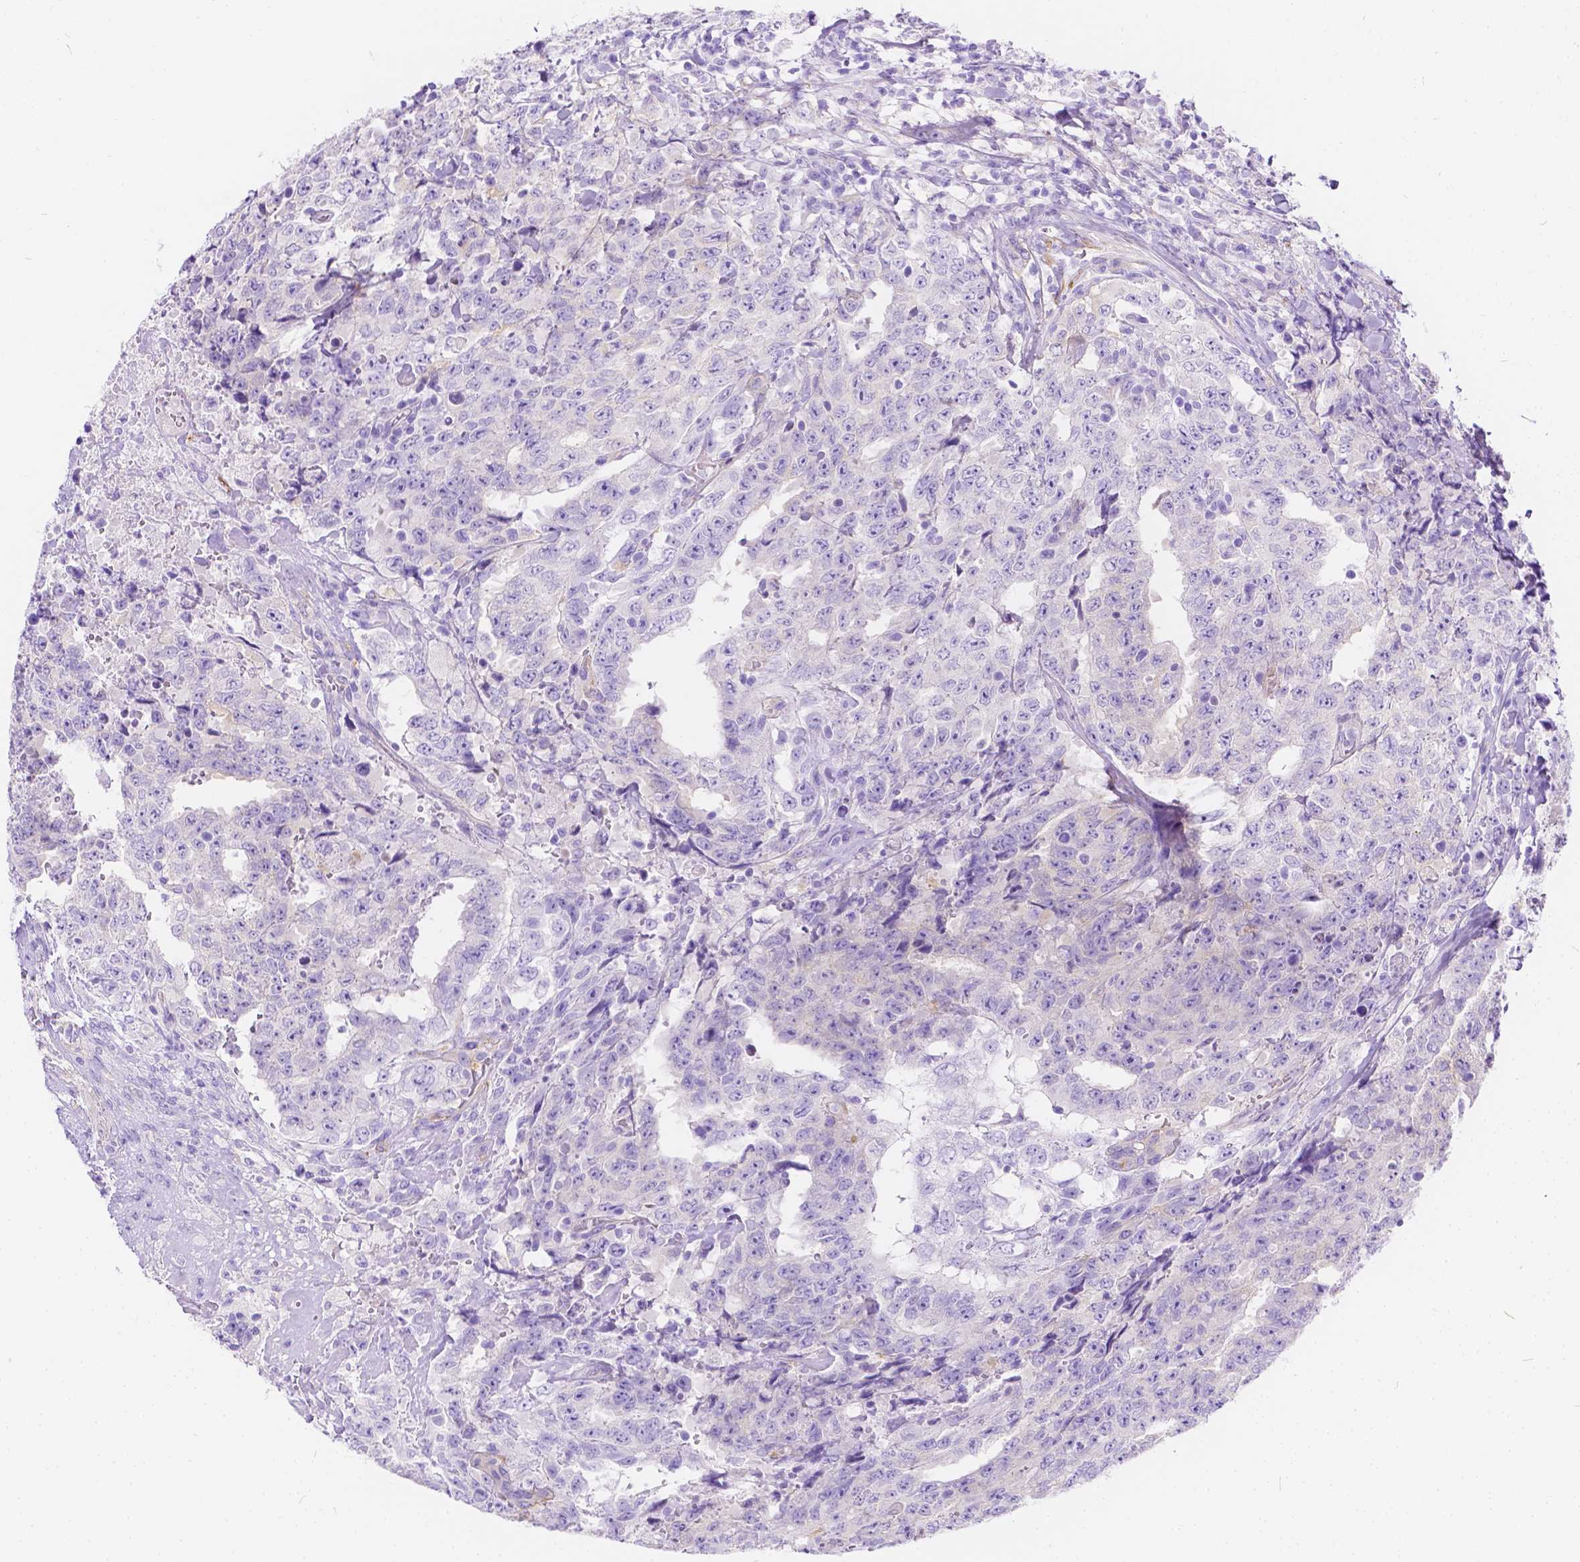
{"staining": {"intensity": "negative", "quantity": "none", "location": "none"}, "tissue": "testis cancer", "cell_type": "Tumor cells", "image_type": "cancer", "snomed": [{"axis": "morphology", "description": "Carcinoma, Embryonal, NOS"}, {"axis": "topography", "description": "Testis"}], "caption": "Tumor cells show no significant staining in embryonal carcinoma (testis).", "gene": "CHRM1", "patient": {"sex": "male", "age": 24}}